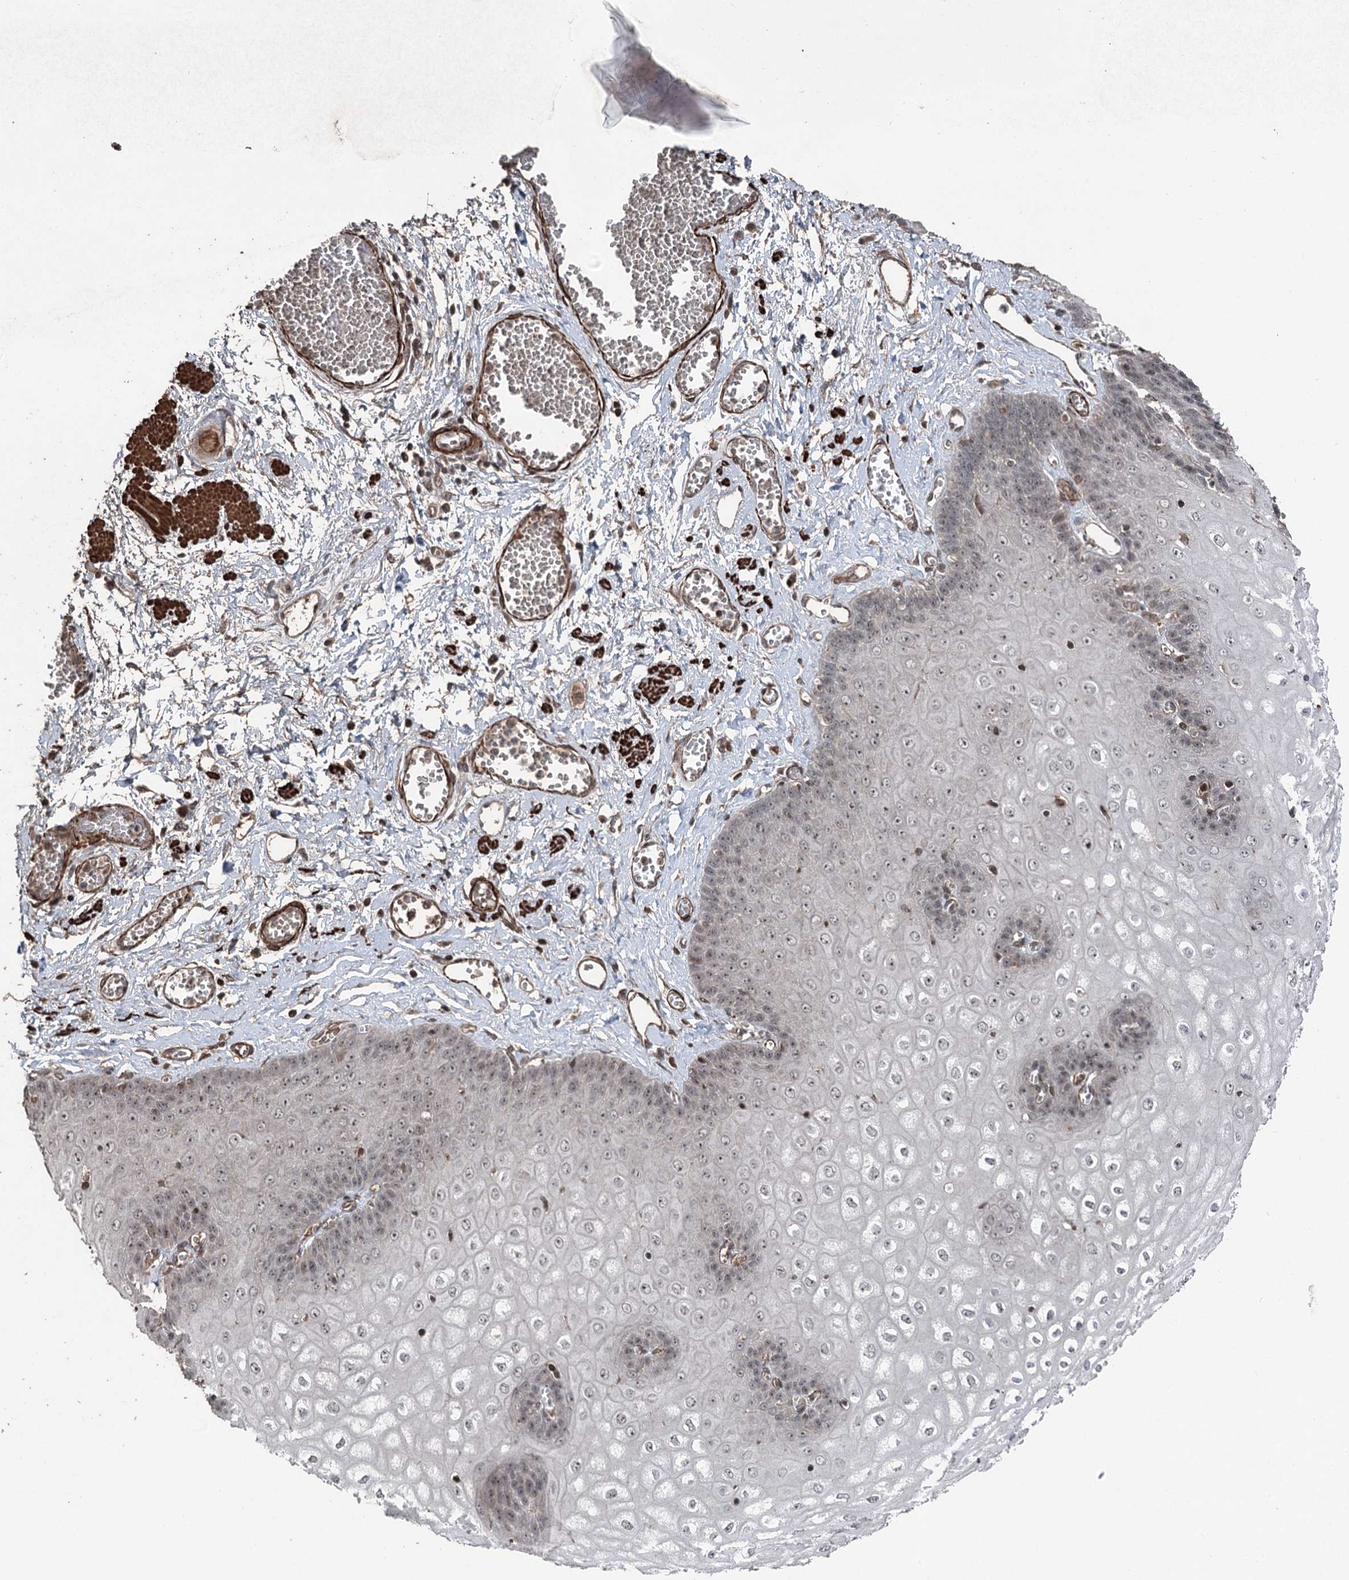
{"staining": {"intensity": "weak", "quantity": "<25%", "location": "nuclear"}, "tissue": "esophagus", "cell_type": "Squamous epithelial cells", "image_type": "normal", "snomed": [{"axis": "morphology", "description": "Normal tissue, NOS"}, {"axis": "topography", "description": "Esophagus"}], "caption": "Squamous epithelial cells are negative for protein expression in normal human esophagus. (Brightfield microscopy of DAB IHC at high magnification).", "gene": "CCDC82", "patient": {"sex": "male", "age": 60}}